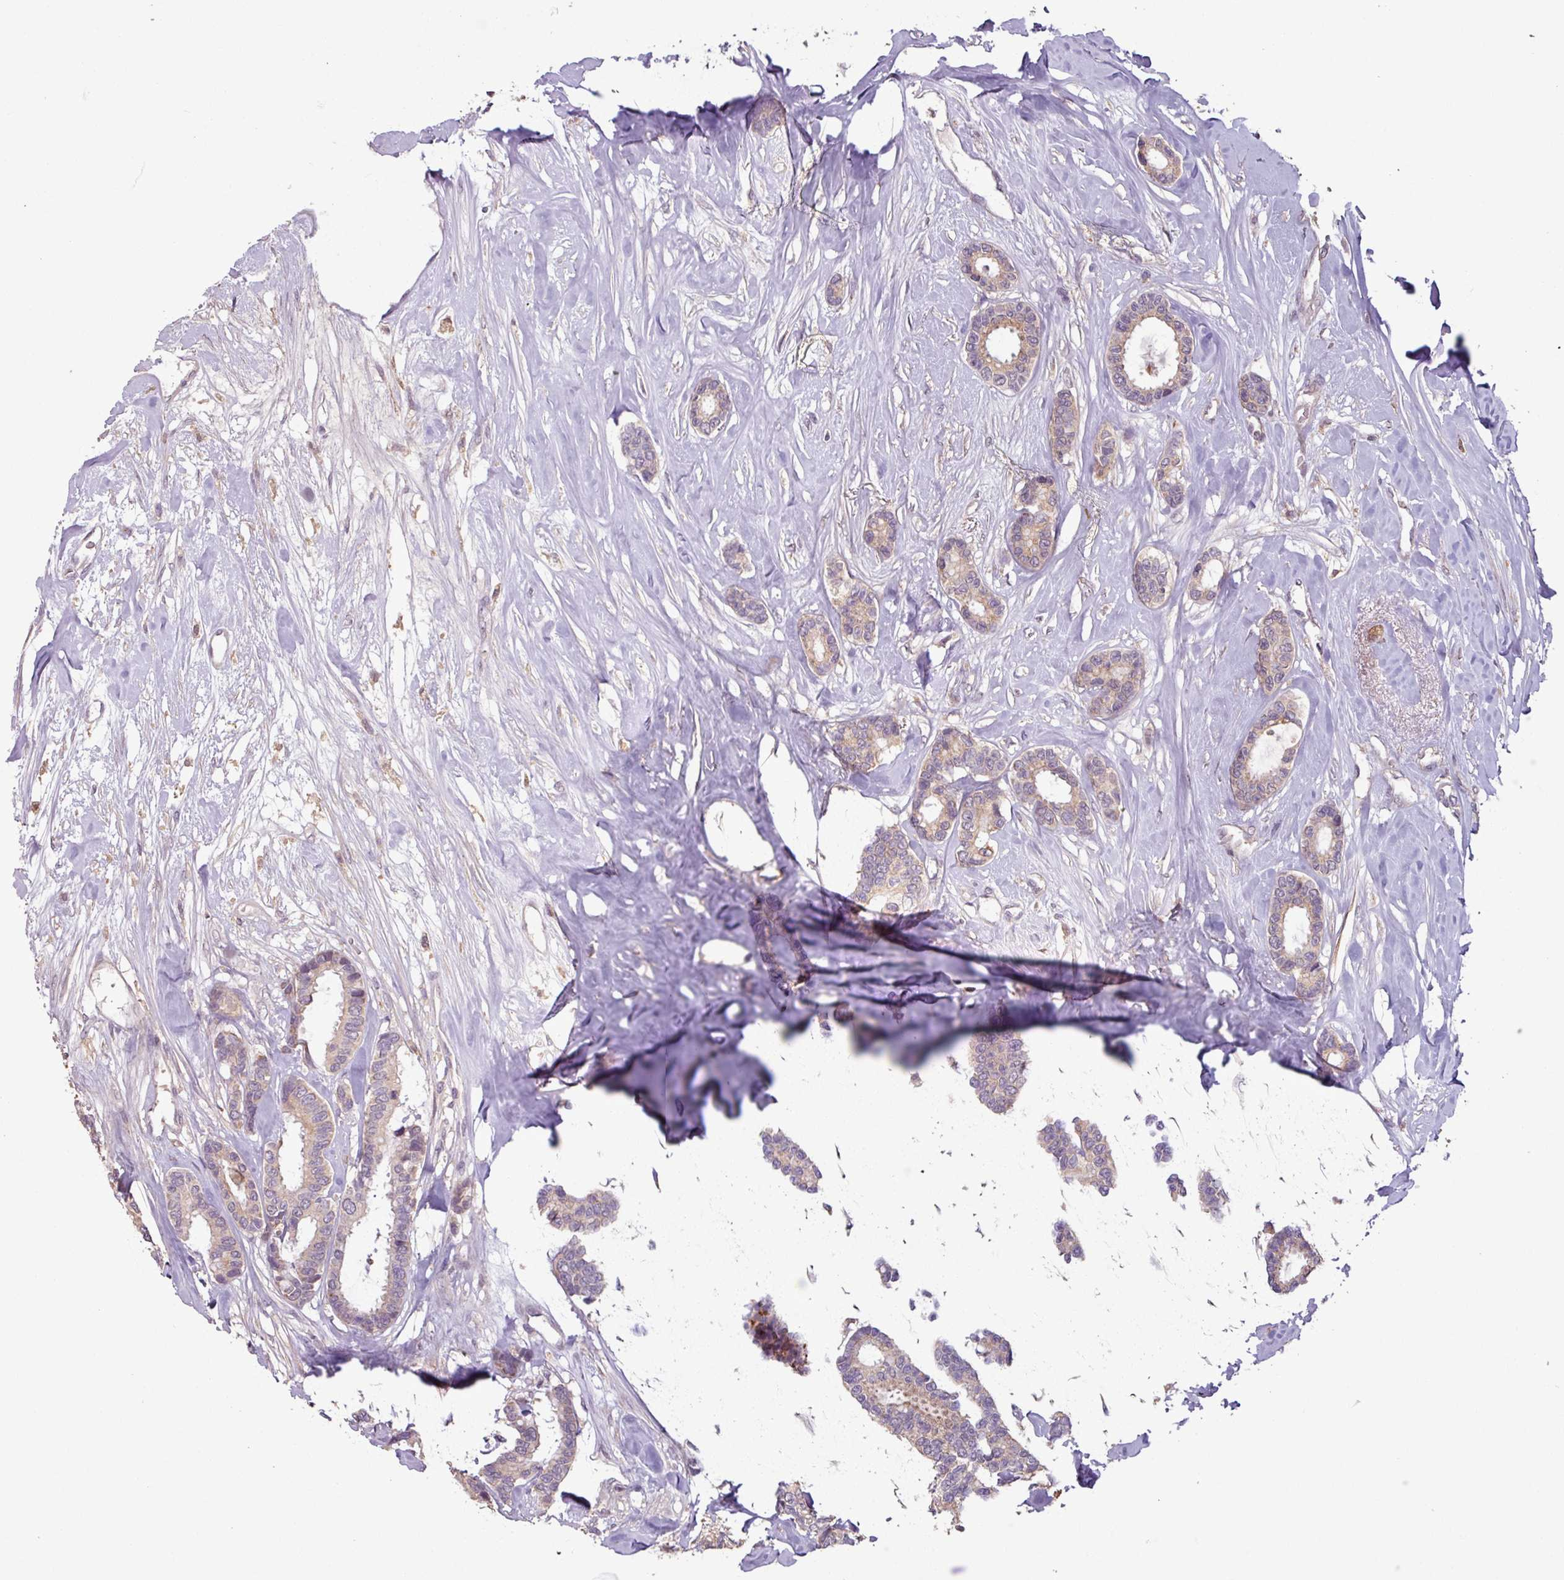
{"staining": {"intensity": "weak", "quantity": "<25%", "location": "cytoplasmic/membranous"}, "tissue": "breast cancer", "cell_type": "Tumor cells", "image_type": "cancer", "snomed": [{"axis": "morphology", "description": "Duct carcinoma"}, {"axis": "topography", "description": "Breast"}], "caption": "Tumor cells show no significant positivity in breast invasive ductal carcinoma. (DAB IHC, high magnification).", "gene": "OR6B1", "patient": {"sex": "female", "age": 87}}